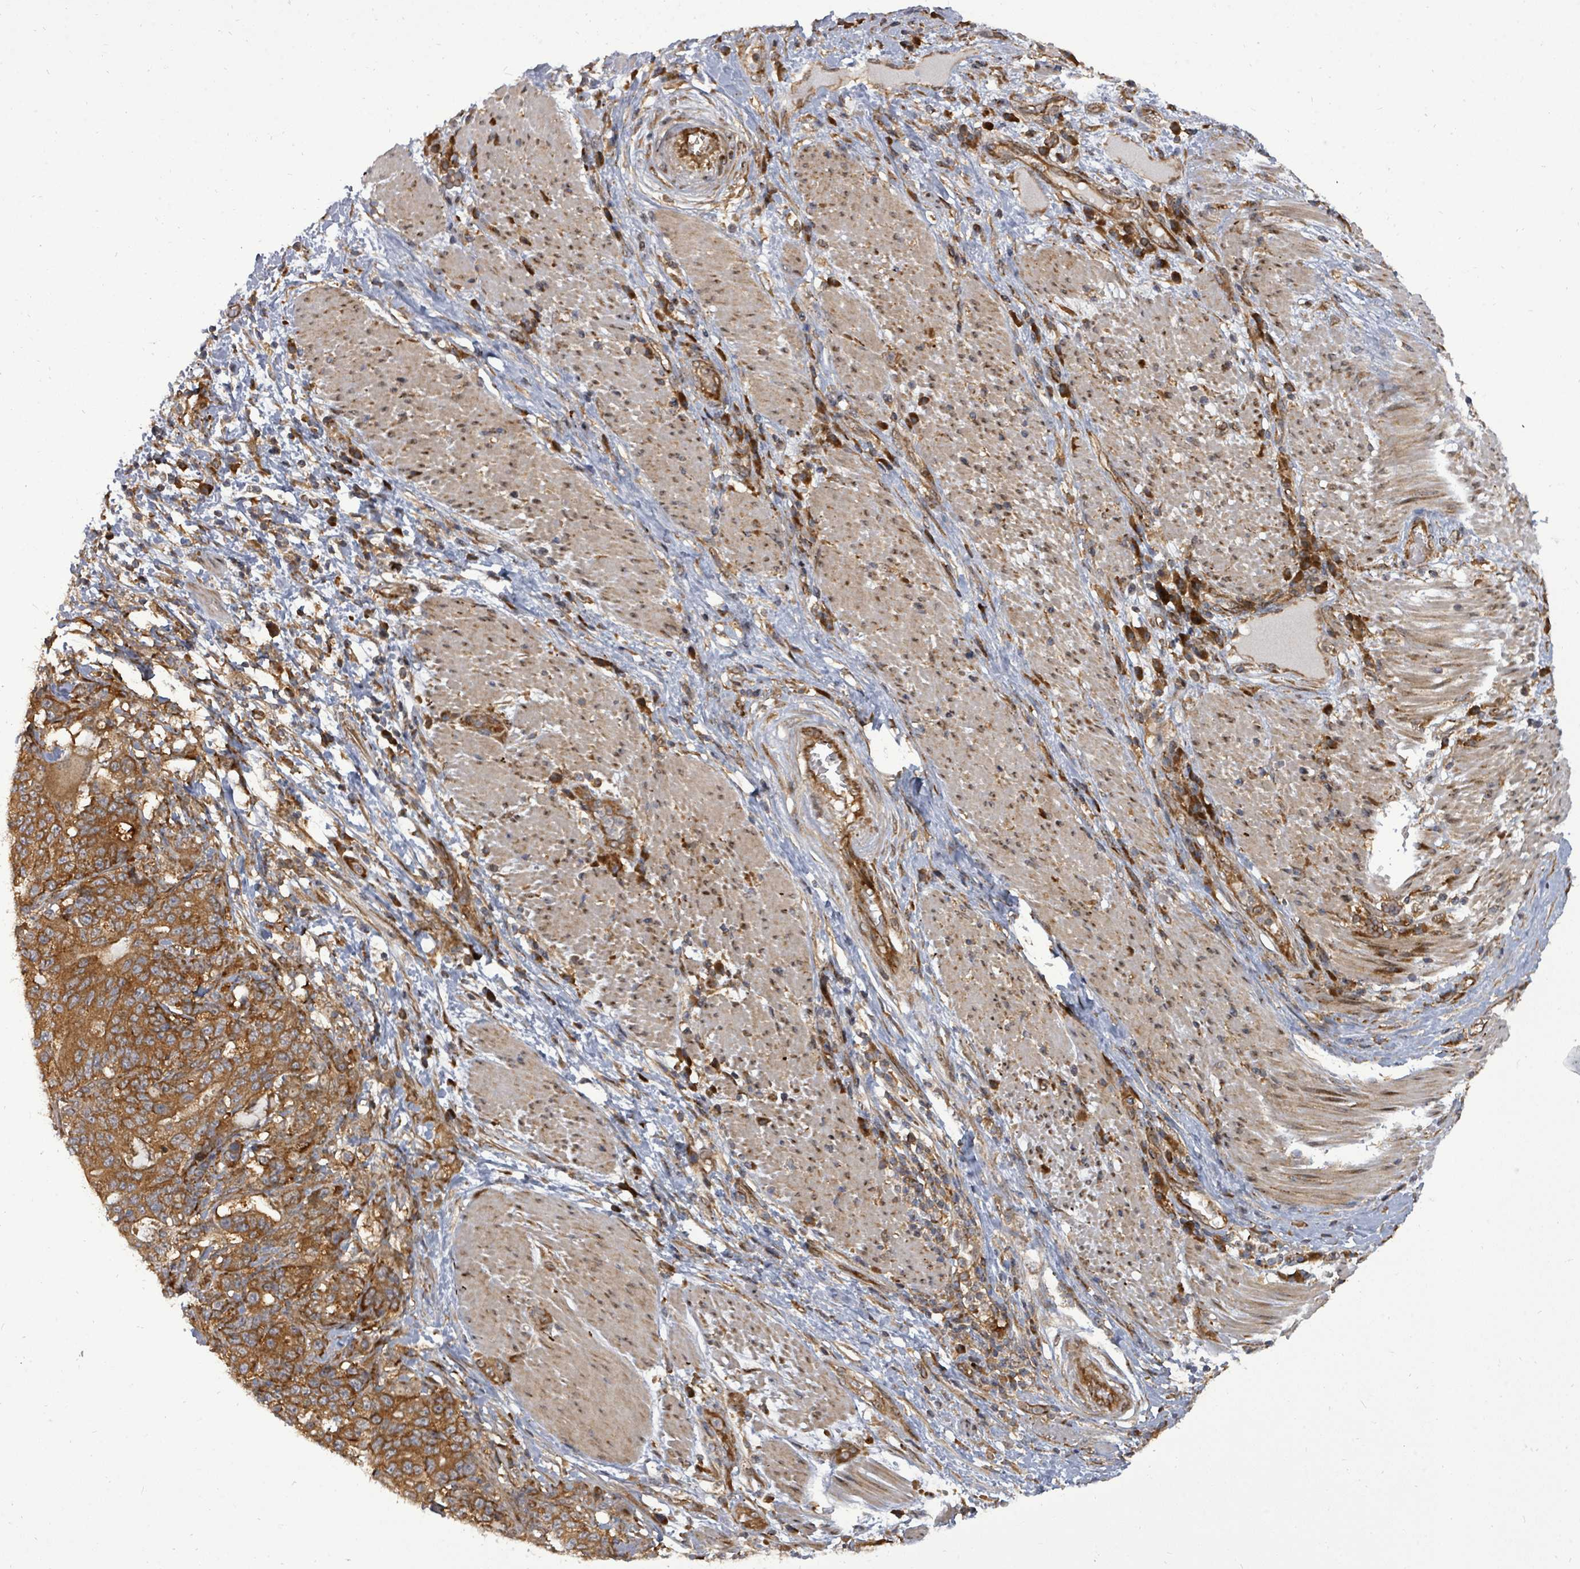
{"staining": {"intensity": "strong", "quantity": ">75%", "location": "cytoplasmic/membranous"}, "tissue": "stomach cancer", "cell_type": "Tumor cells", "image_type": "cancer", "snomed": [{"axis": "morphology", "description": "Normal tissue, NOS"}, {"axis": "morphology", "description": "Adenocarcinoma, NOS"}, {"axis": "topography", "description": "Stomach"}], "caption": "A brown stain highlights strong cytoplasmic/membranous positivity of a protein in stomach cancer tumor cells.", "gene": "EIF3C", "patient": {"sex": "female", "age": 64}}